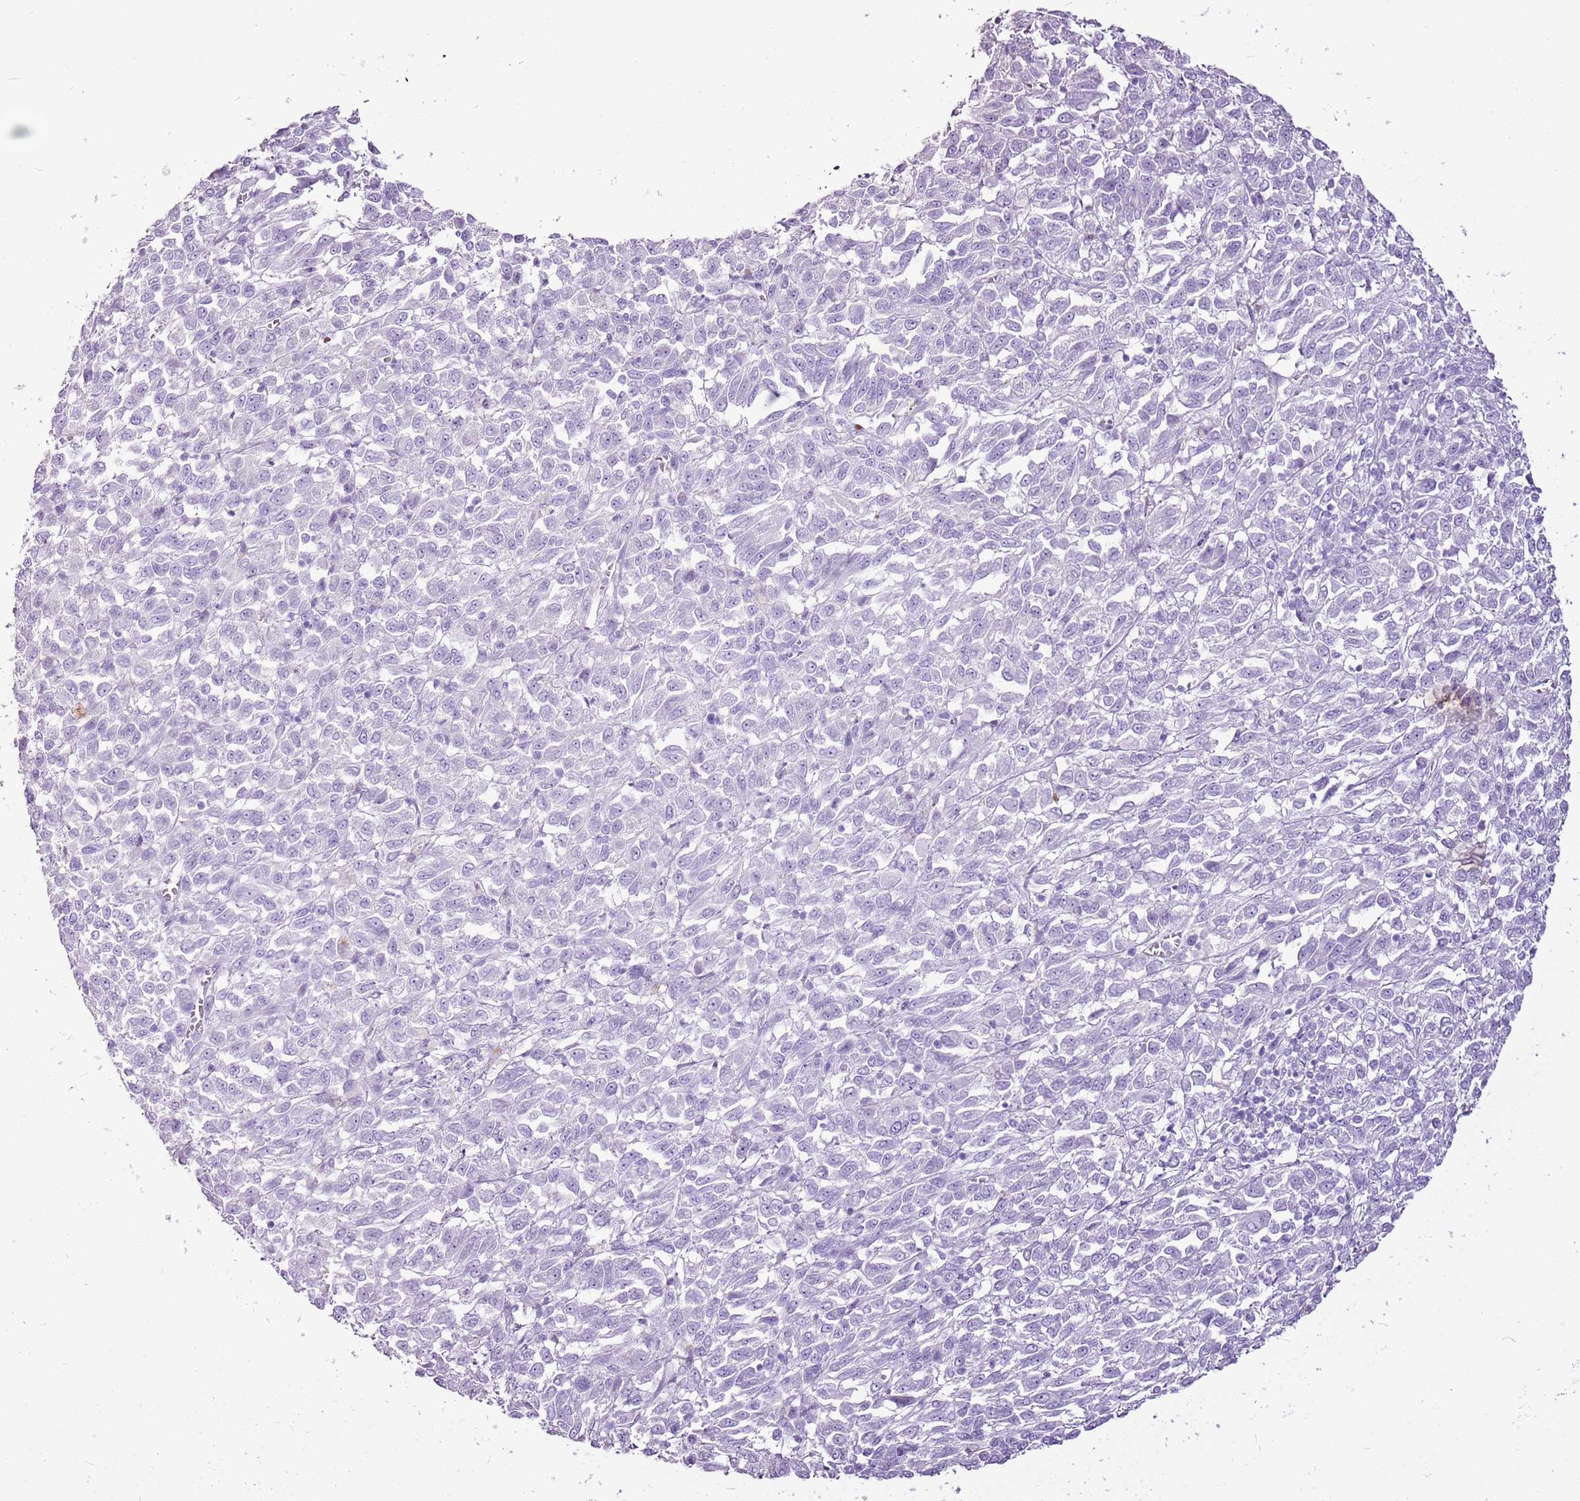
{"staining": {"intensity": "negative", "quantity": "none", "location": "none"}, "tissue": "melanoma", "cell_type": "Tumor cells", "image_type": "cancer", "snomed": [{"axis": "morphology", "description": "Malignant melanoma, Metastatic site"}, {"axis": "topography", "description": "Lung"}], "caption": "High power microscopy histopathology image of an immunohistochemistry histopathology image of melanoma, revealing no significant positivity in tumor cells.", "gene": "CNFN", "patient": {"sex": "male", "age": 64}}